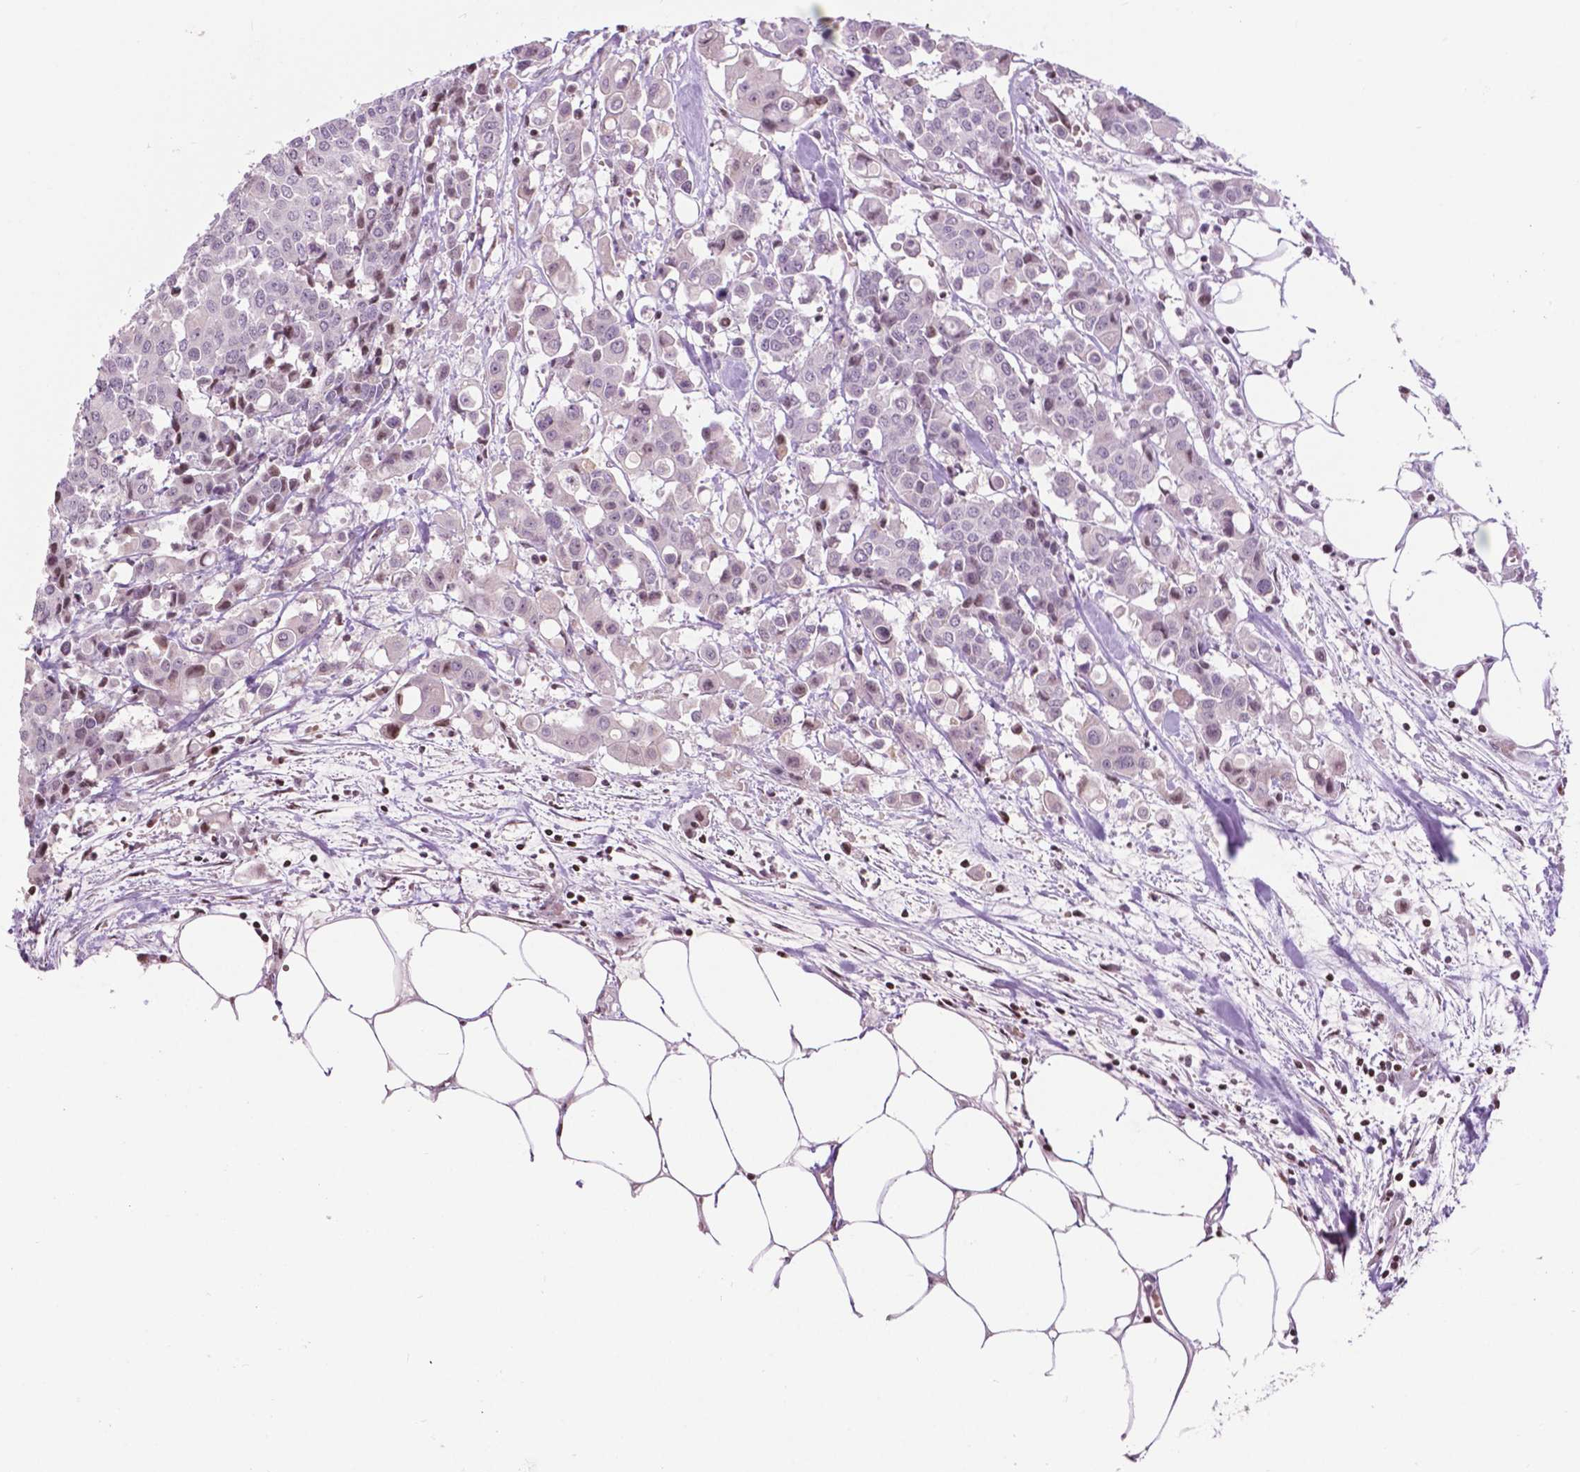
{"staining": {"intensity": "negative", "quantity": "none", "location": "none"}, "tissue": "carcinoid", "cell_type": "Tumor cells", "image_type": "cancer", "snomed": [{"axis": "morphology", "description": "Carcinoid, malignant, NOS"}, {"axis": "topography", "description": "Colon"}], "caption": "Immunohistochemistry histopathology image of neoplastic tissue: human carcinoid stained with DAB displays no significant protein expression in tumor cells.", "gene": "PTPN18", "patient": {"sex": "male", "age": 81}}